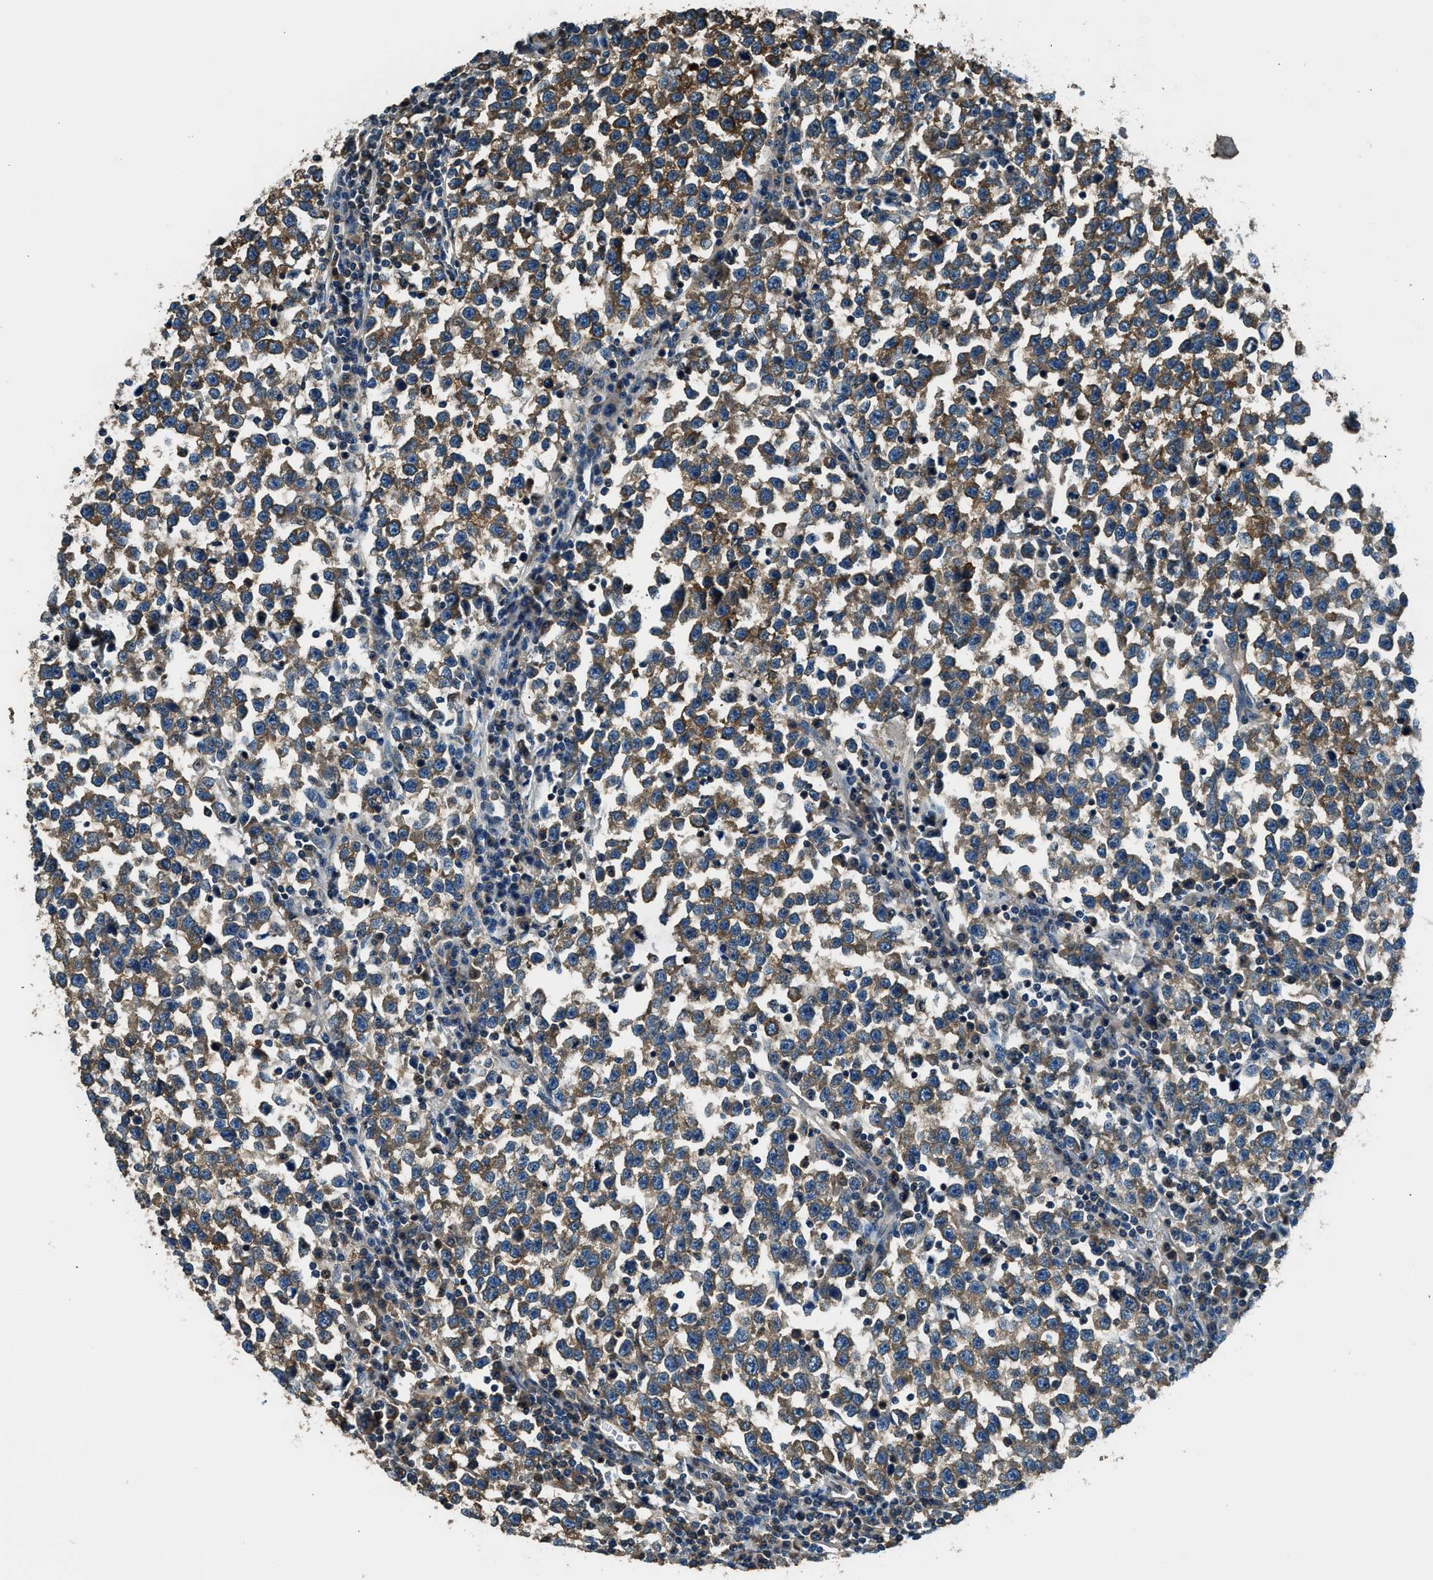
{"staining": {"intensity": "moderate", "quantity": ">75%", "location": "cytoplasmic/membranous"}, "tissue": "testis cancer", "cell_type": "Tumor cells", "image_type": "cancer", "snomed": [{"axis": "morphology", "description": "Normal tissue, NOS"}, {"axis": "morphology", "description": "Seminoma, NOS"}, {"axis": "topography", "description": "Testis"}], "caption": "Immunohistochemistry (IHC) of testis seminoma shows medium levels of moderate cytoplasmic/membranous positivity in about >75% of tumor cells.", "gene": "ARFGAP2", "patient": {"sex": "male", "age": 43}}